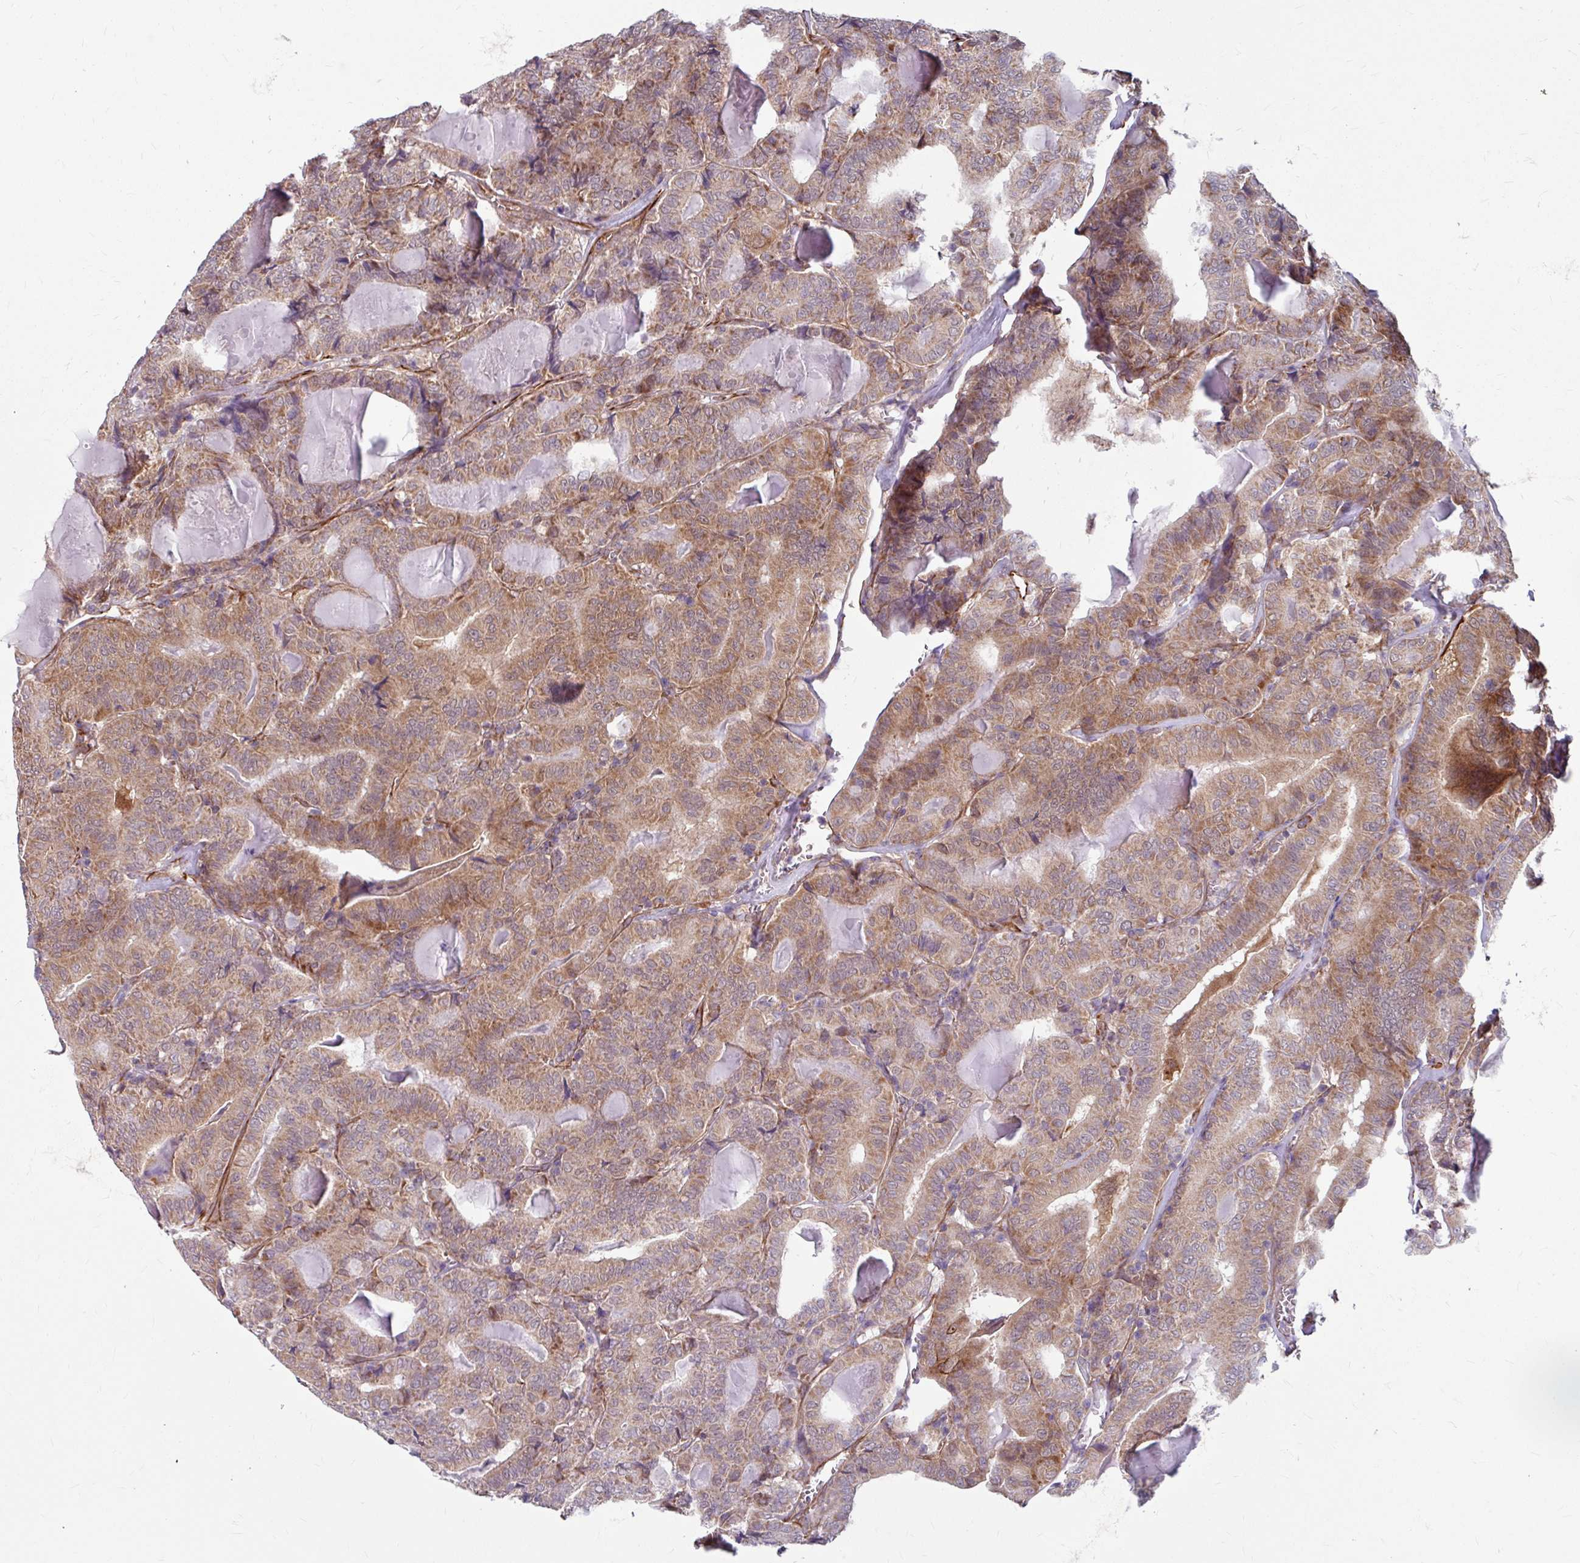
{"staining": {"intensity": "moderate", "quantity": ">75%", "location": "cytoplasmic/membranous"}, "tissue": "thyroid cancer", "cell_type": "Tumor cells", "image_type": "cancer", "snomed": [{"axis": "morphology", "description": "Papillary adenocarcinoma, NOS"}, {"axis": "topography", "description": "Thyroid gland"}], "caption": "This is an image of immunohistochemistry staining of papillary adenocarcinoma (thyroid), which shows moderate expression in the cytoplasmic/membranous of tumor cells.", "gene": "DAAM2", "patient": {"sex": "female", "age": 72}}